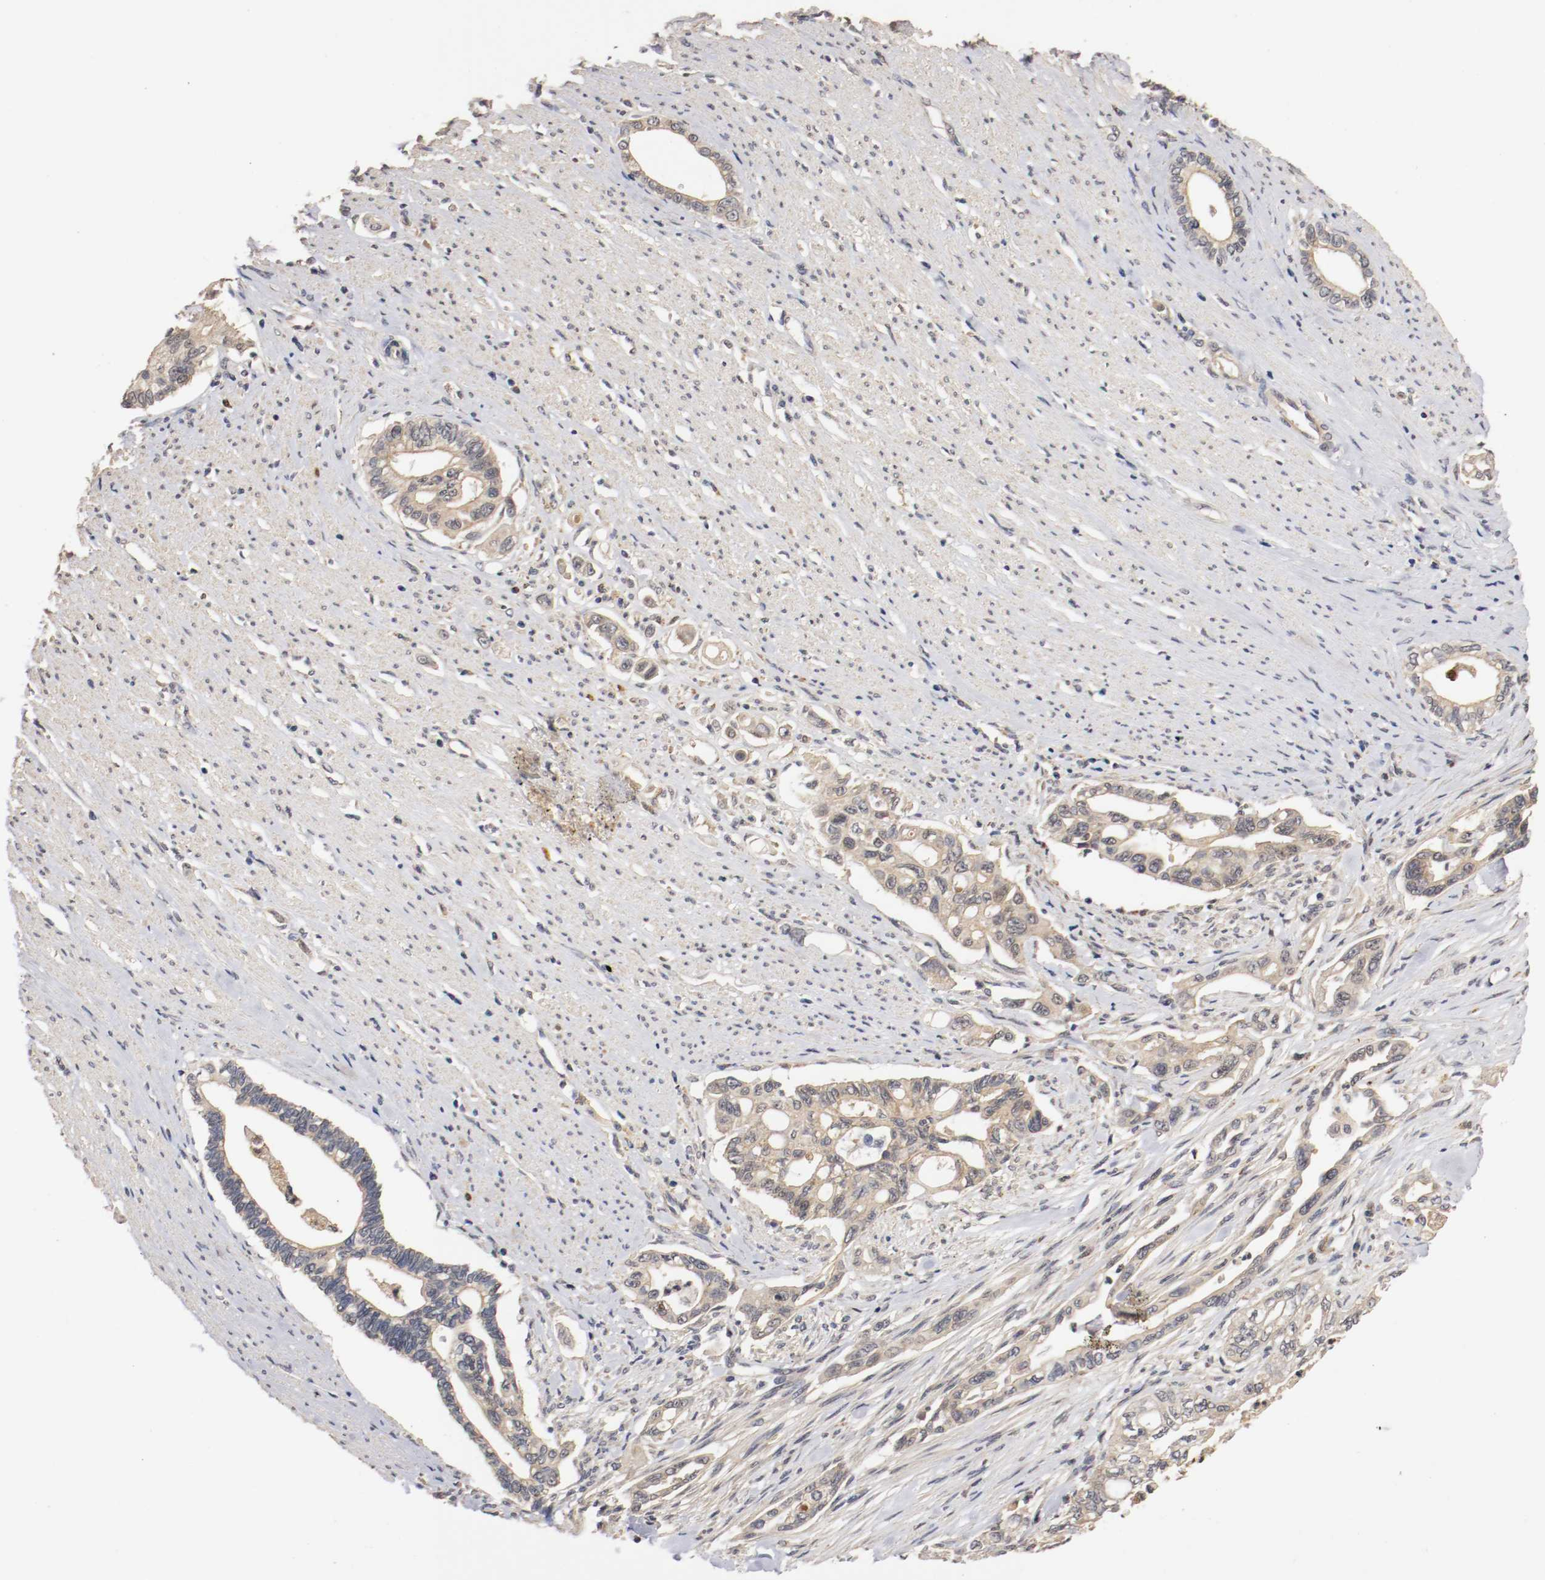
{"staining": {"intensity": "weak", "quantity": "25%-75%", "location": "cytoplasmic/membranous,nuclear"}, "tissue": "pancreatic cancer", "cell_type": "Tumor cells", "image_type": "cancer", "snomed": [{"axis": "morphology", "description": "Normal tissue, NOS"}, {"axis": "topography", "description": "Pancreas"}], "caption": "The micrograph reveals a brown stain indicating the presence of a protein in the cytoplasmic/membranous and nuclear of tumor cells in pancreatic cancer.", "gene": "TNFRSF1B", "patient": {"sex": "male", "age": 42}}